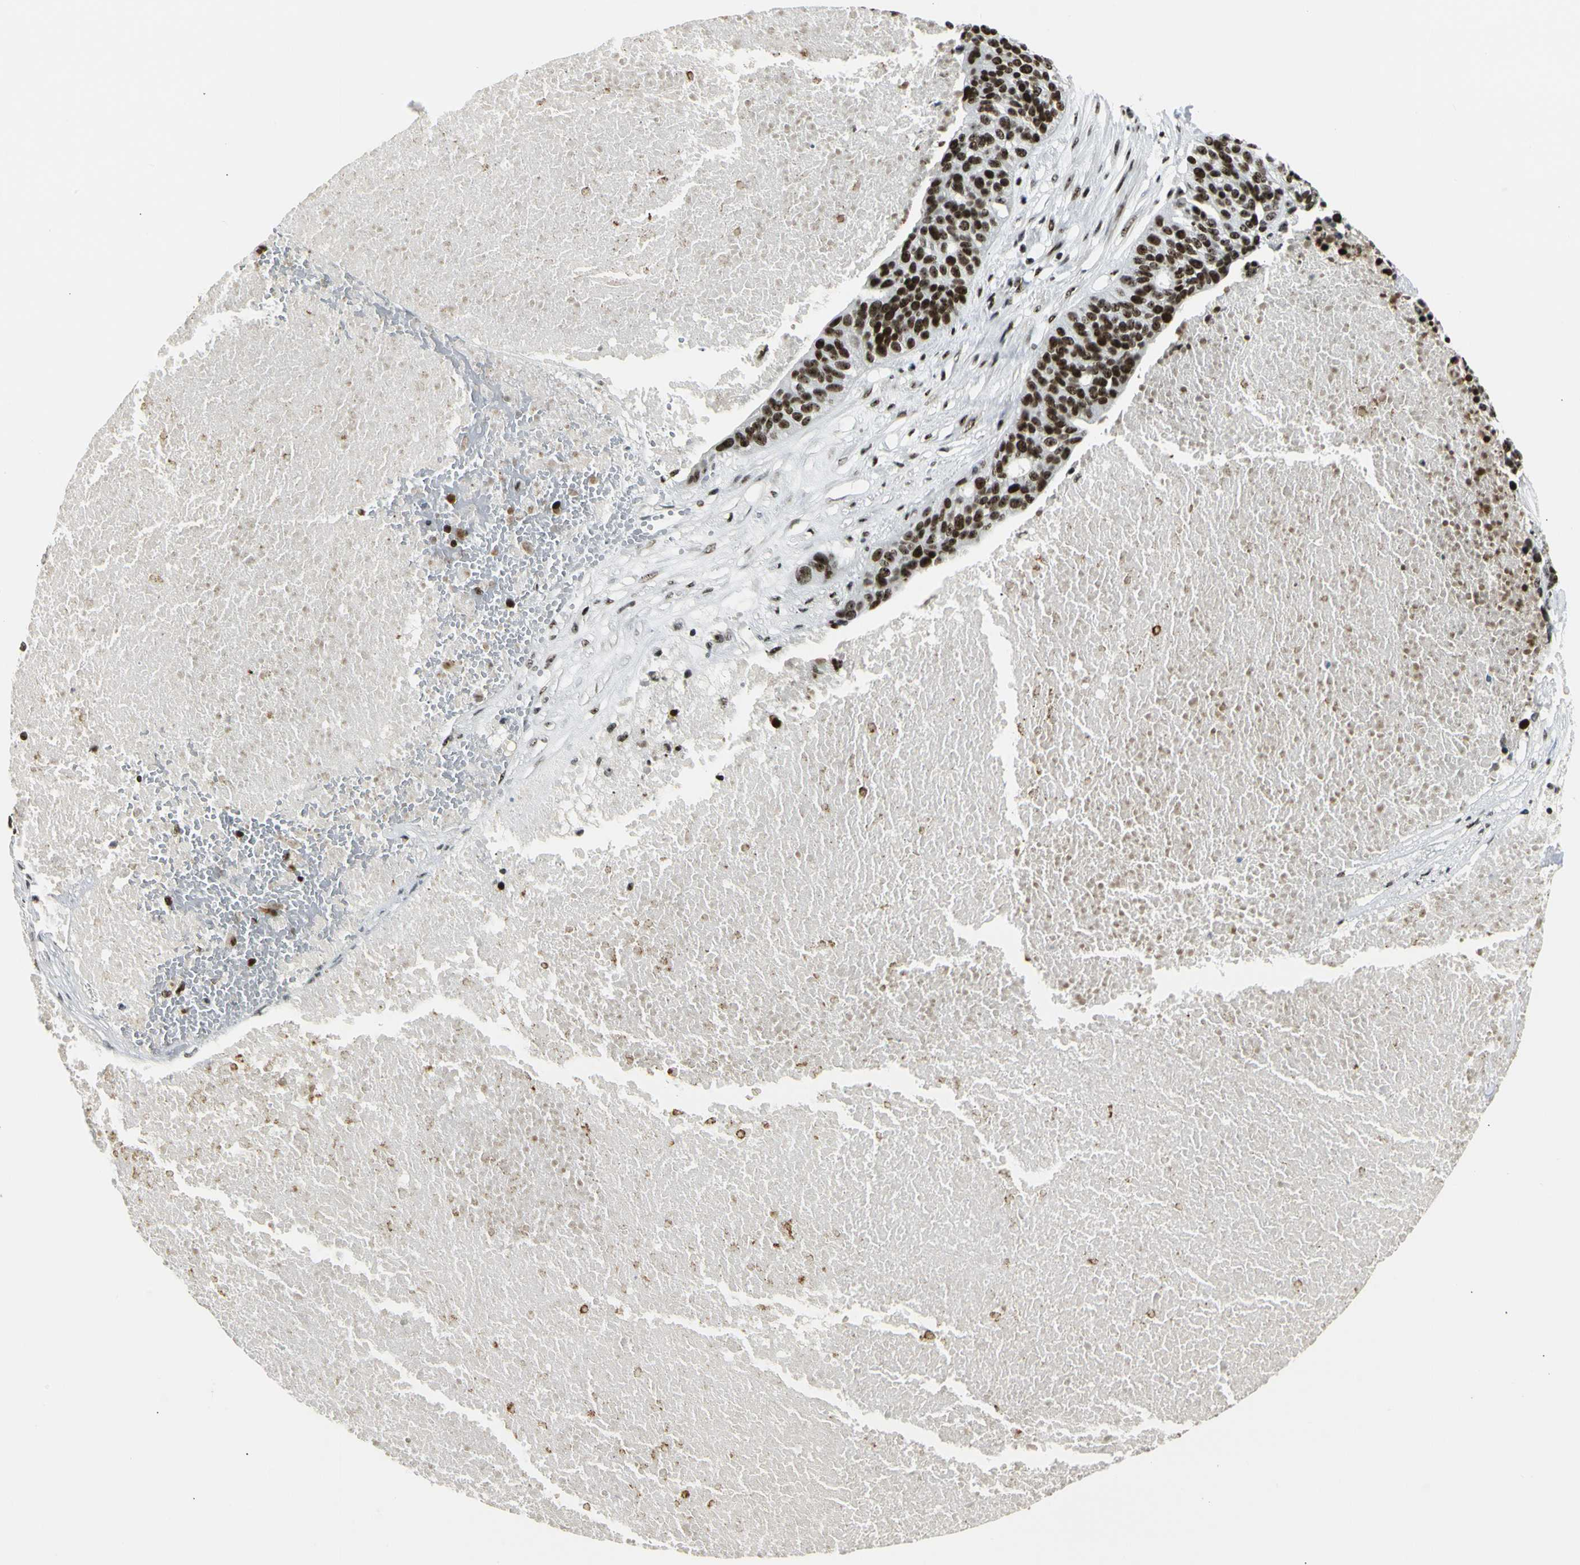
{"staining": {"intensity": "strong", "quantity": ">75%", "location": "nuclear"}, "tissue": "ovarian cancer", "cell_type": "Tumor cells", "image_type": "cancer", "snomed": [{"axis": "morphology", "description": "Cystadenocarcinoma, serous, NOS"}, {"axis": "topography", "description": "Ovary"}], "caption": "Strong nuclear expression for a protein is seen in approximately >75% of tumor cells of serous cystadenocarcinoma (ovarian) using immunohistochemistry (IHC).", "gene": "UBTF", "patient": {"sex": "female", "age": 59}}